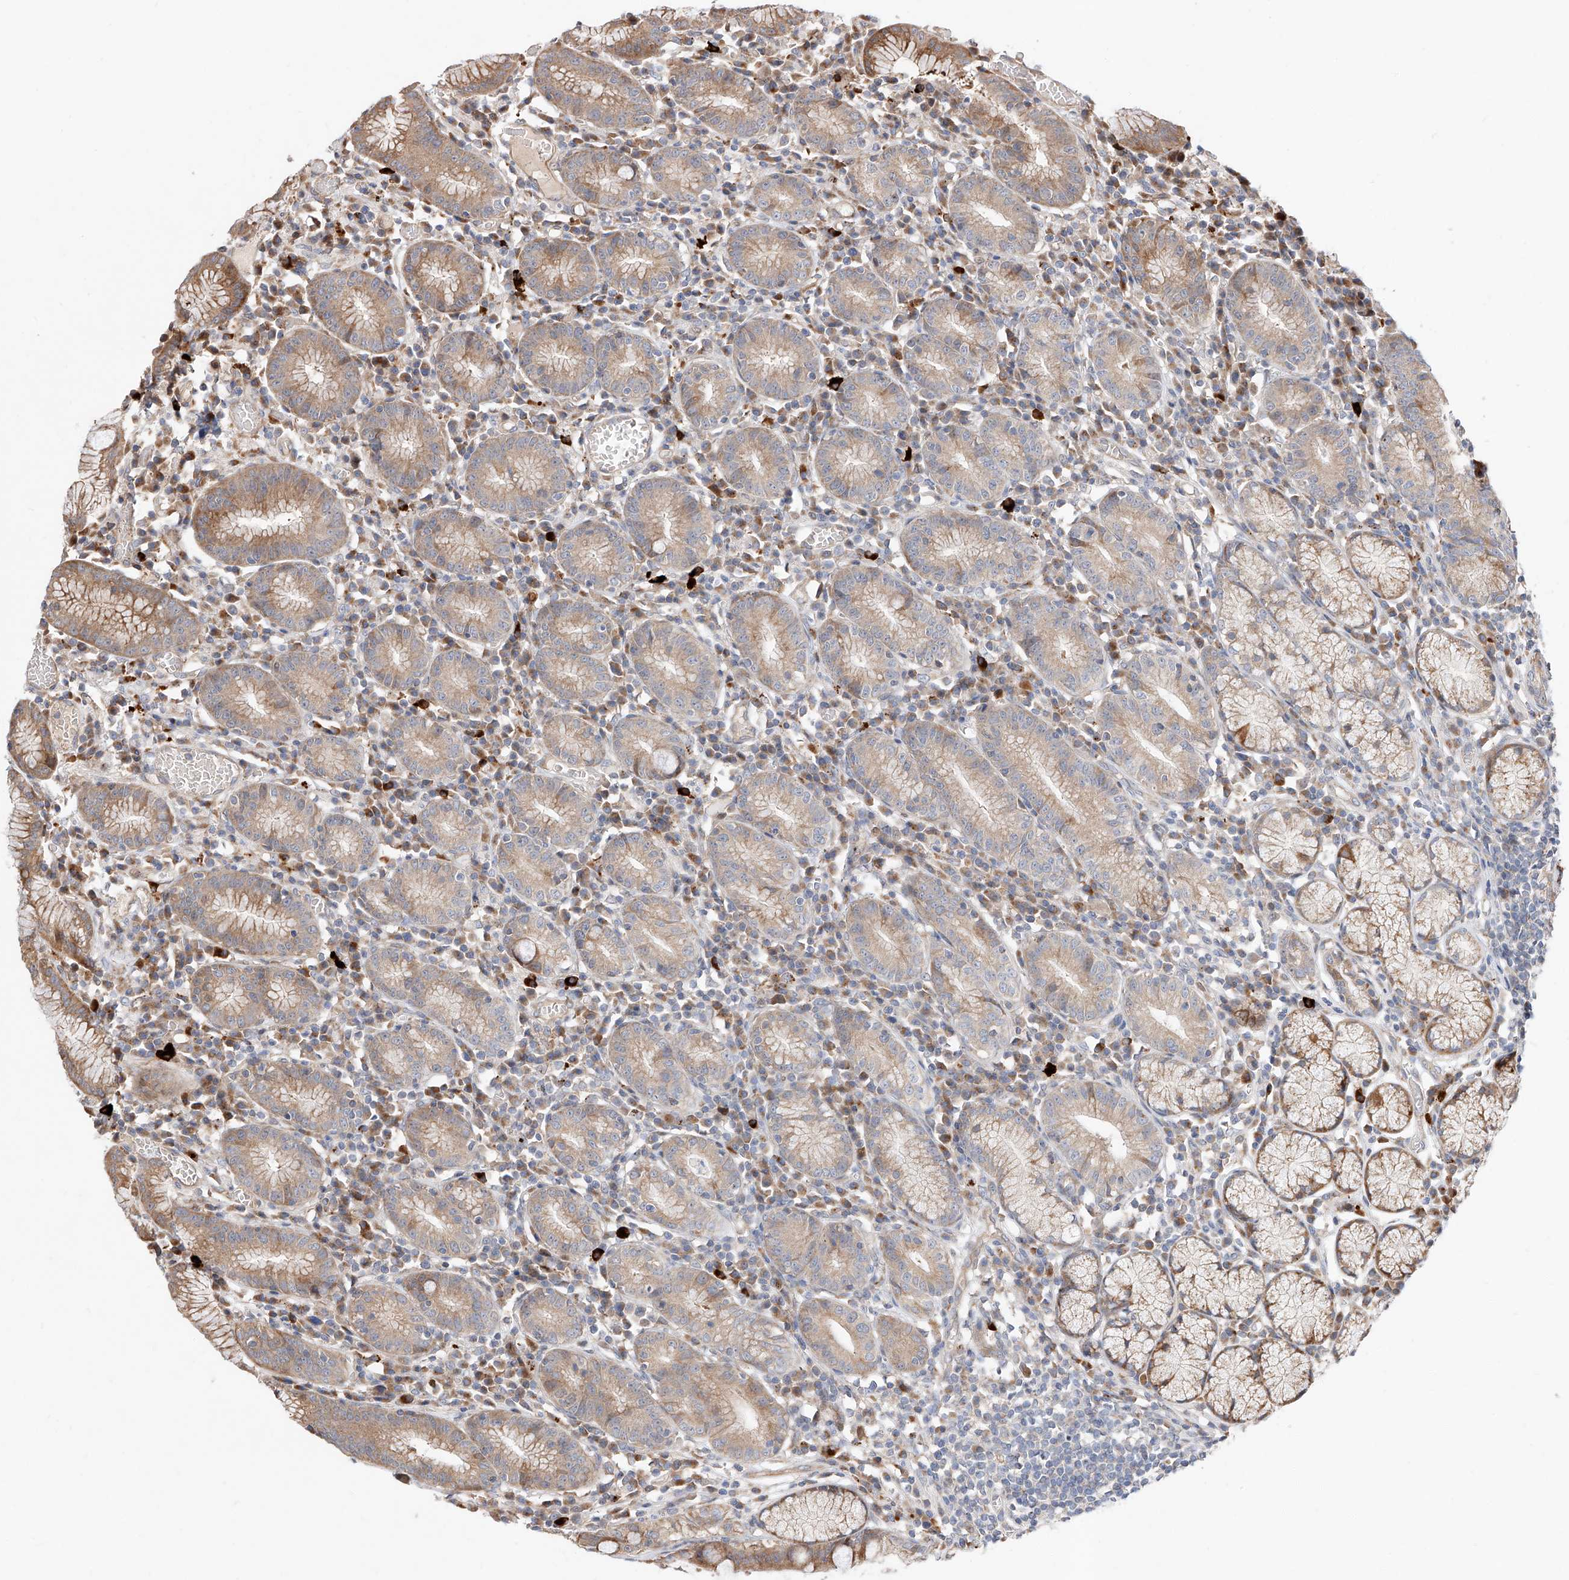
{"staining": {"intensity": "moderate", "quantity": ">75%", "location": "cytoplasmic/membranous"}, "tissue": "stomach", "cell_type": "Glandular cells", "image_type": "normal", "snomed": [{"axis": "morphology", "description": "Normal tissue, NOS"}, {"axis": "topography", "description": "Stomach"}], "caption": "DAB (3,3'-diaminobenzidine) immunohistochemical staining of benign human stomach shows moderate cytoplasmic/membranous protein staining in about >75% of glandular cells.", "gene": "DIRAS3", "patient": {"sex": "male", "age": 55}}